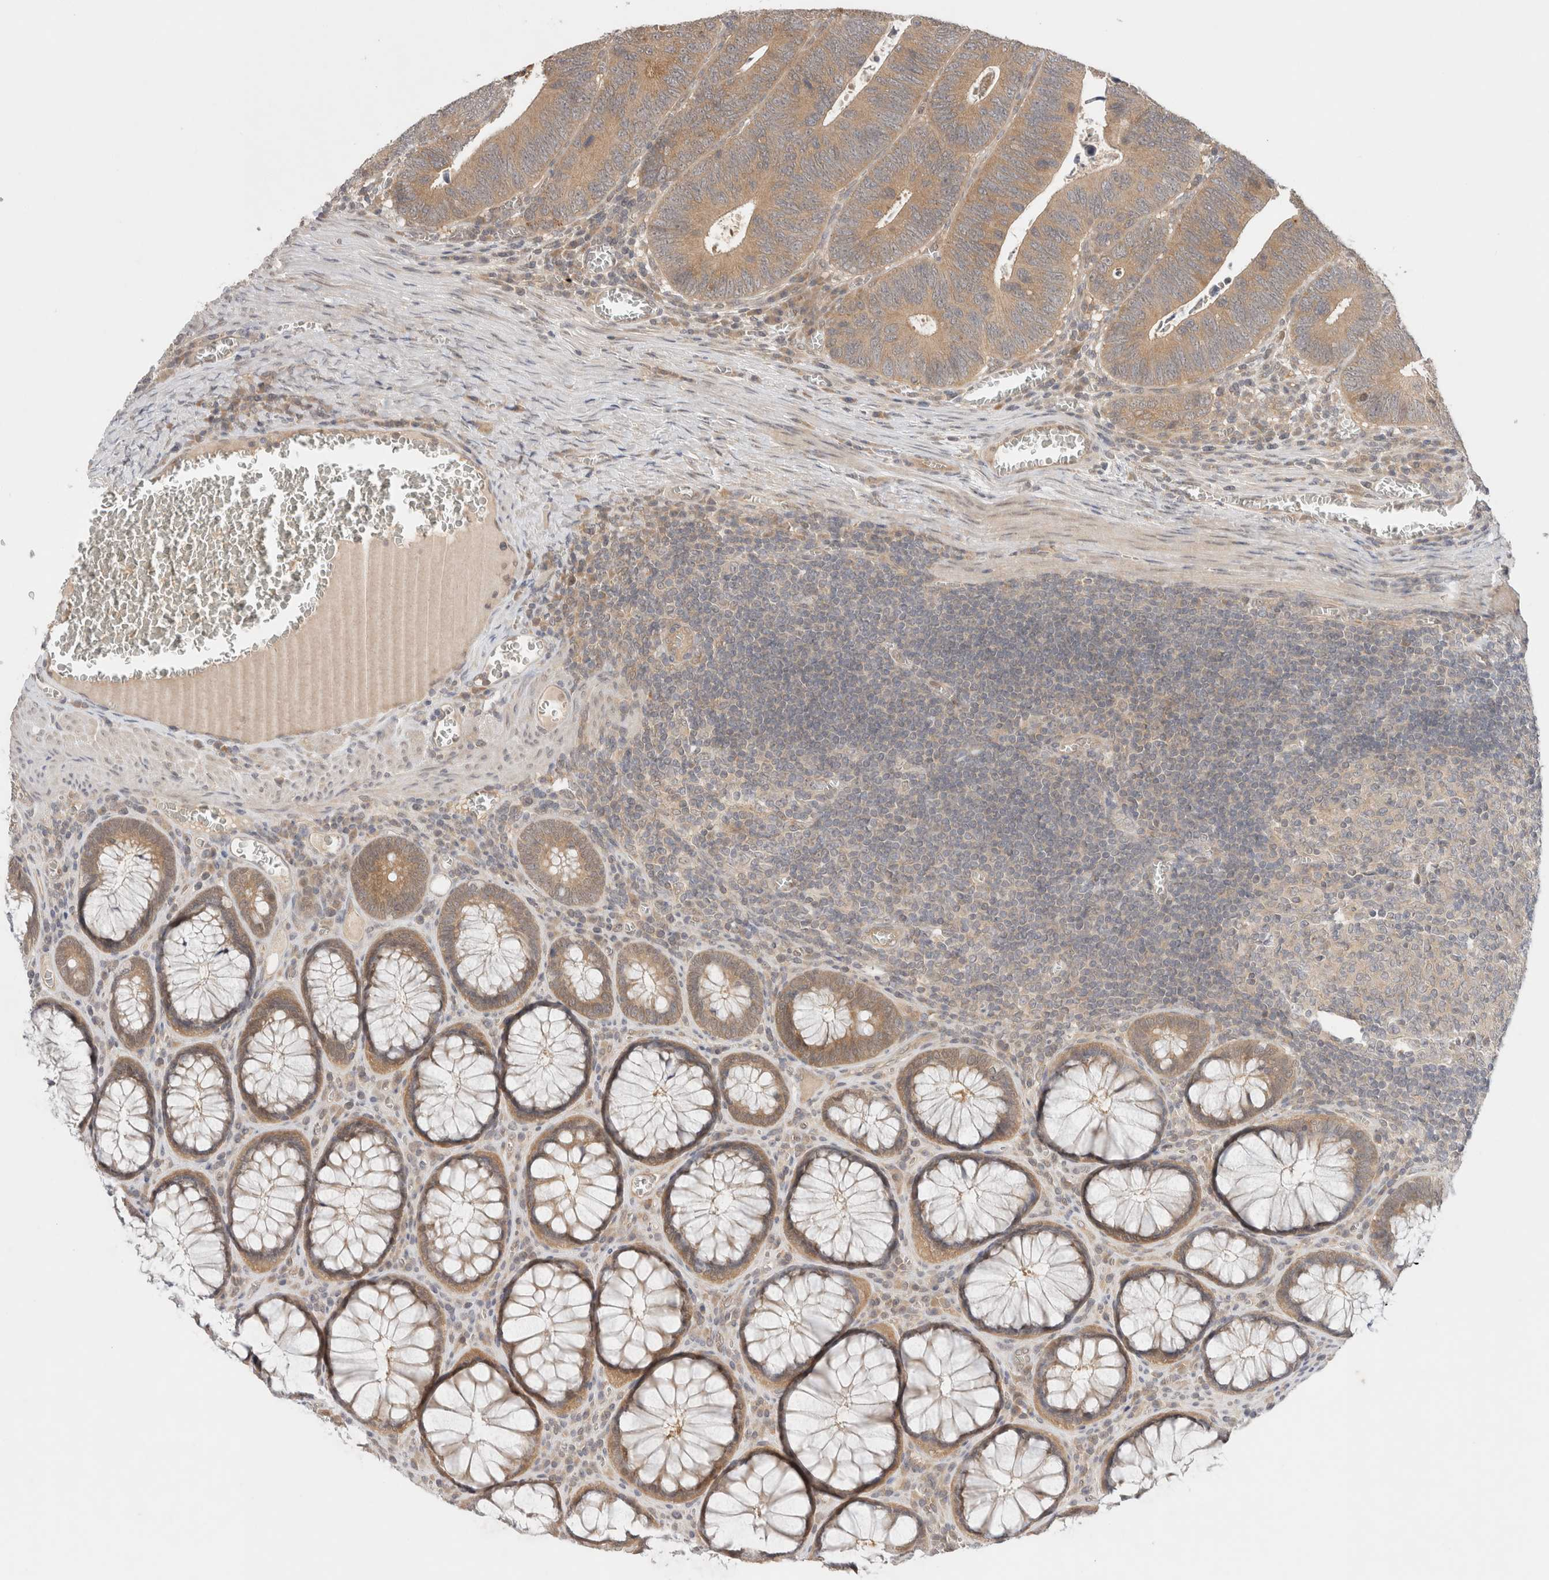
{"staining": {"intensity": "moderate", "quantity": ">75%", "location": "cytoplasmic/membranous"}, "tissue": "colorectal cancer", "cell_type": "Tumor cells", "image_type": "cancer", "snomed": [{"axis": "morphology", "description": "Inflammation, NOS"}, {"axis": "morphology", "description": "Adenocarcinoma, NOS"}, {"axis": "topography", "description": "Colon"}], "caption": "Colorectal adenocarcinoma stained for a protein (brown) shows moderate cytoplasmic/membranous positive expression in about >75% of tumor cells.", "gene": "SGK1", "patient": {"sex": "male", "age": 72}}